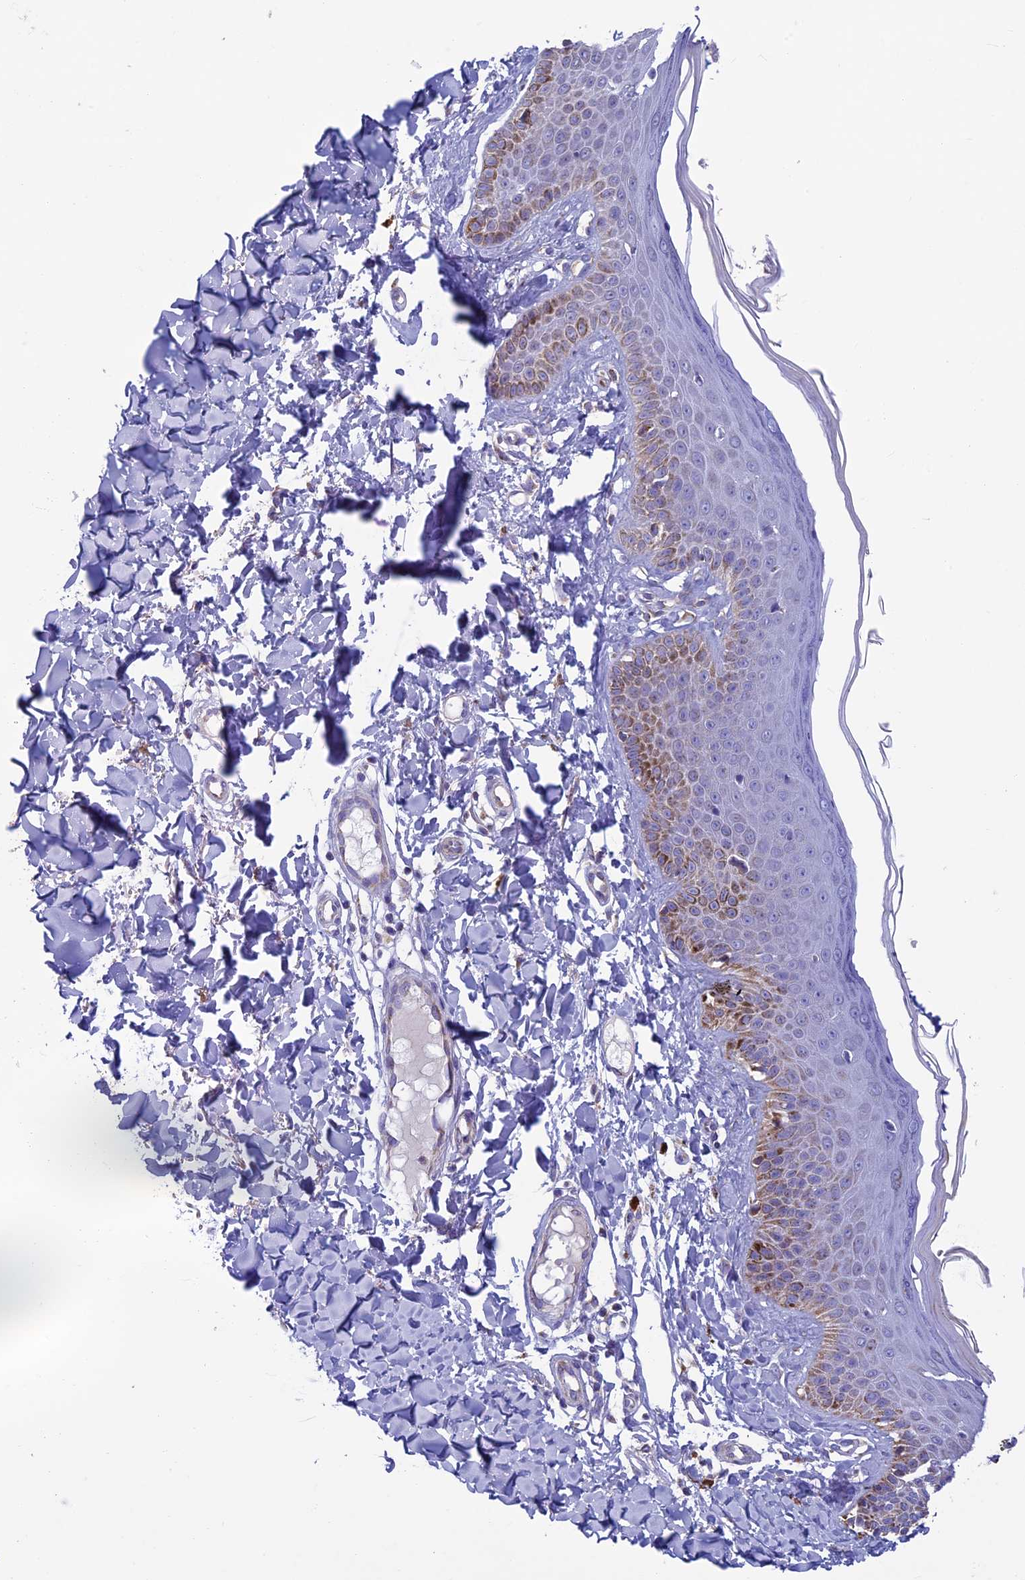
{"staining": {"intensity": "negative", "quantity": "none", "location": "none"}, "tissue": "skin", "cell_type": "Fibroblasts", "image_type": "normal", "snomed": [{"axis": "morphology", "description": "Normal tissue, NOS"}, {"axis": "topography", "description": "Skin"}], "caption": "IHC image of unremarkable skin stained for a protein (brown), which shows no expression in fibroblasts.", "gene": "MFSD12", "patient": {"sex": "male", "age": 52}}